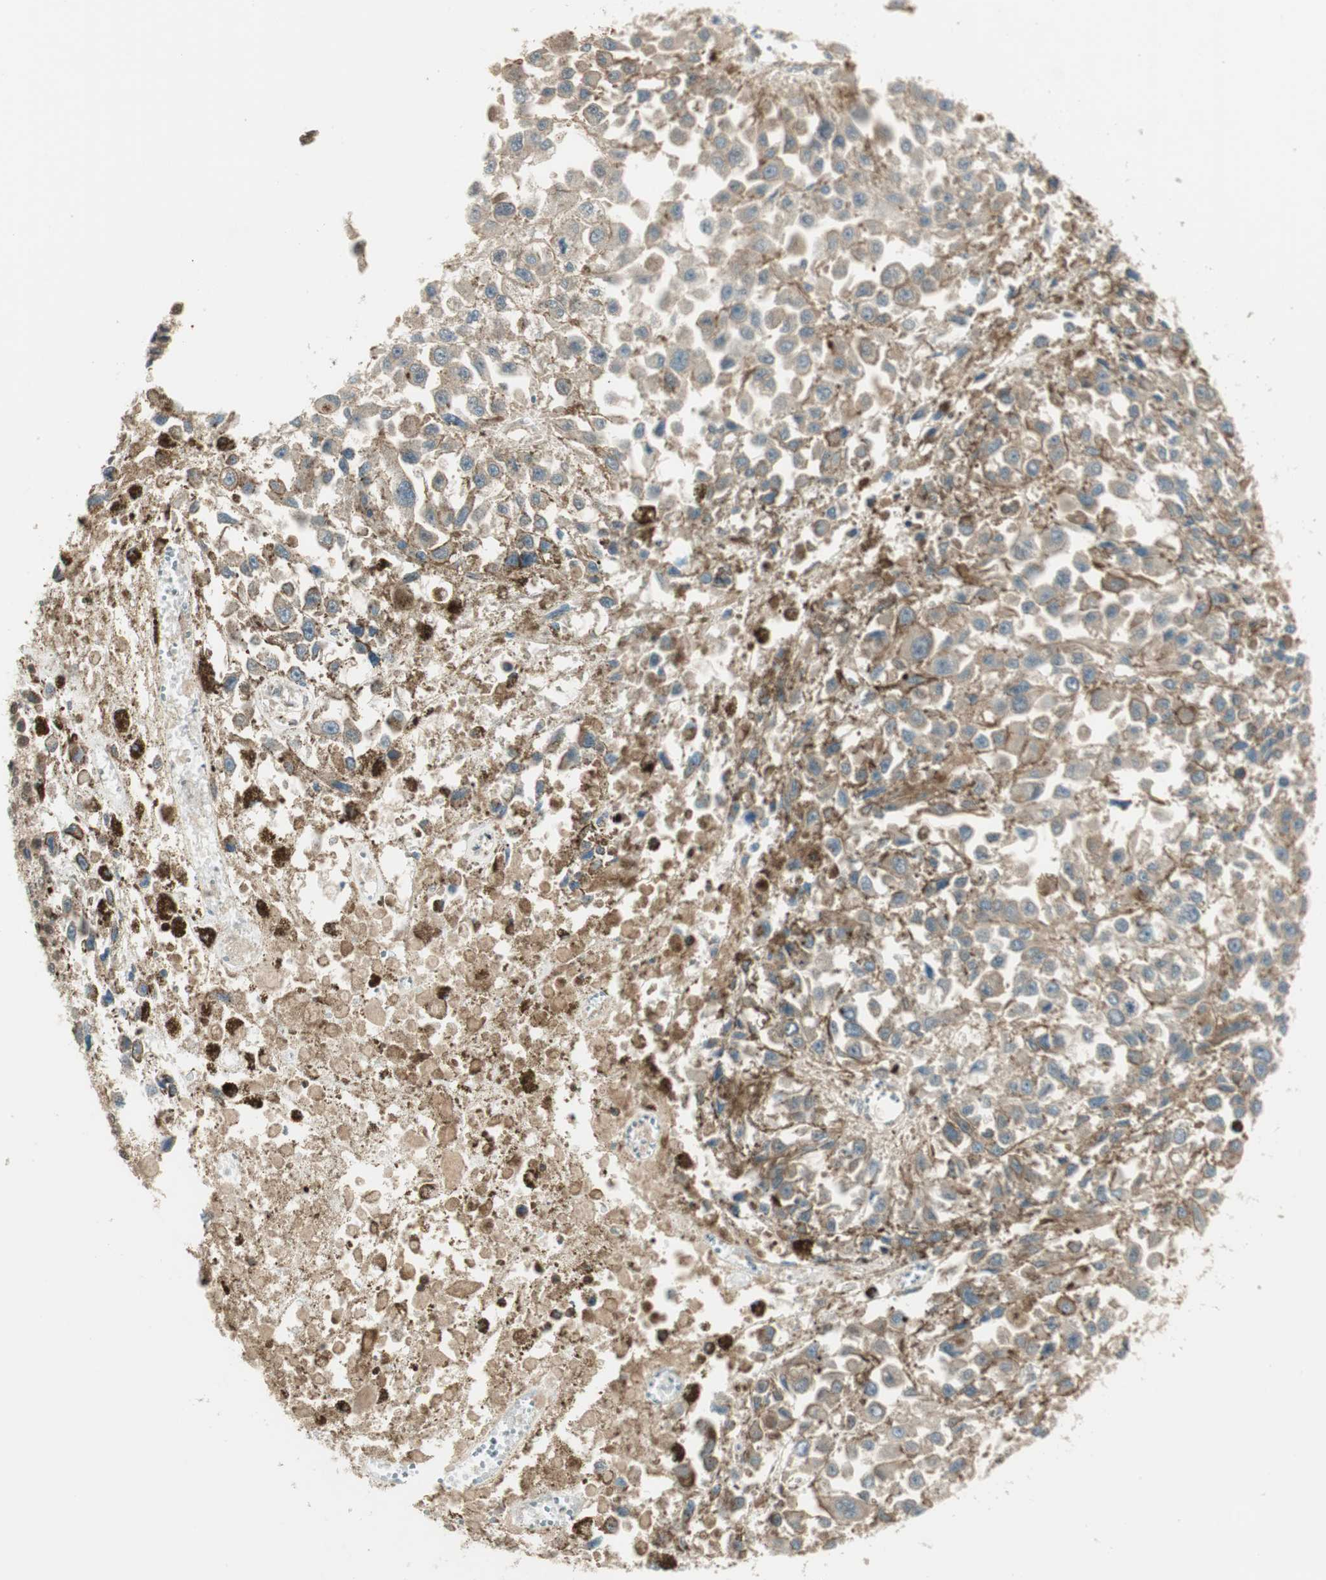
{"staining": {"intensity": "negative", "quantity": "none", "location": "none"}, "tissue": "melanoma", "cell_type": "Tumor cells", "image_type": "cancer", "snomed": [{"axis": "morphology", "description": "Malignant melanoma, Metastatic site"}, {"axis": "topography", "description": "Lymph node"}], "caption": "A micrograph of melanoma stained for a protein displays no brown staining in tumor cells. The staining is performed using DAB brown chromogen with nuclei counter-stained in using hematoxylin.", "gene": "LTA4H", "patient": {"sex": "male", "age": 59}}